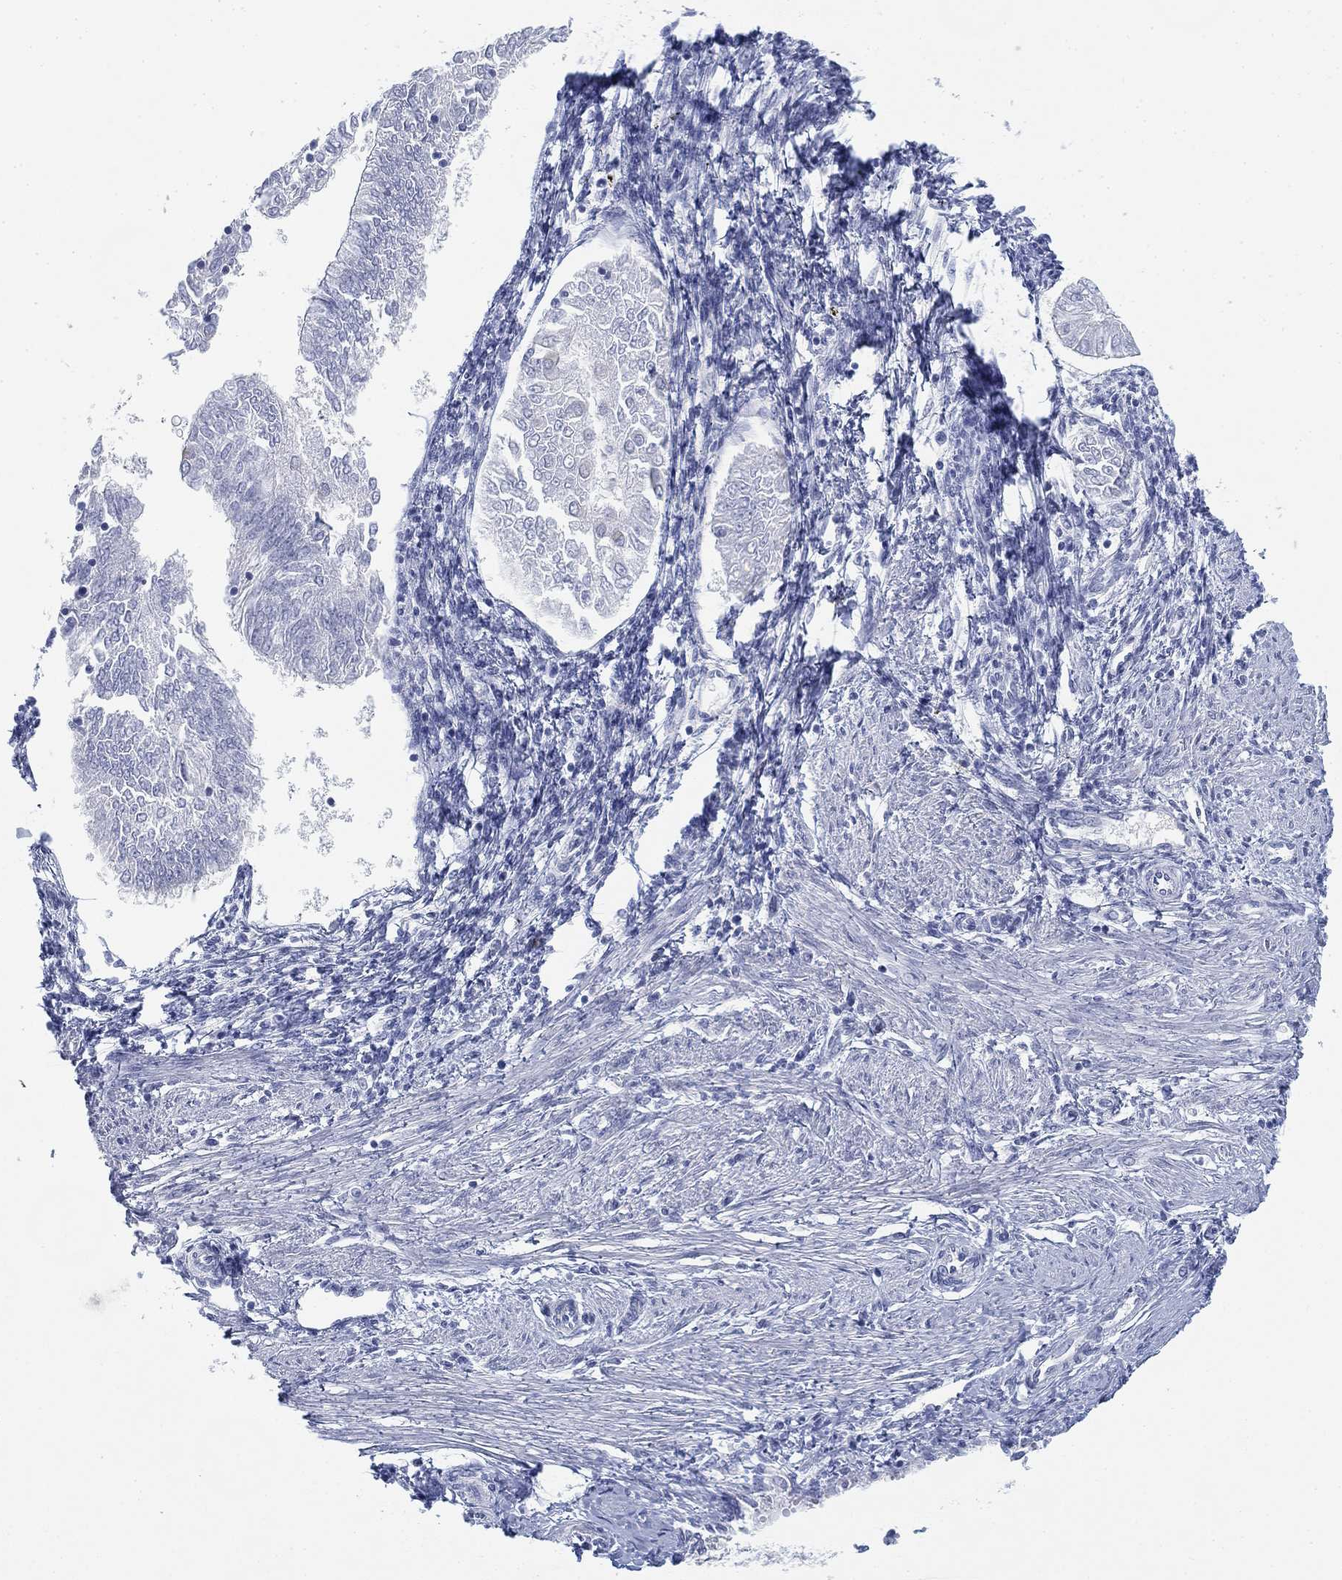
{"staining": {"intensity": "negative", "quantity": "none", "location": "none"}, "tissue": "endometrial cancer", "cell_type": "Tumor cells", "image_type": "cancer", "snomed": [{"axis": "morphology", "description": "Adenocarcinoma, NOS"}, {"axis": "topography", "description": "Endometrium"}], "caption": "This is an immunohistochemistry image of endometrial cancer (adenocarcinoma). There is no positivity in tumor cells.", "gene": "GCNA", "patient": {"sex": "female", "age": 53}}